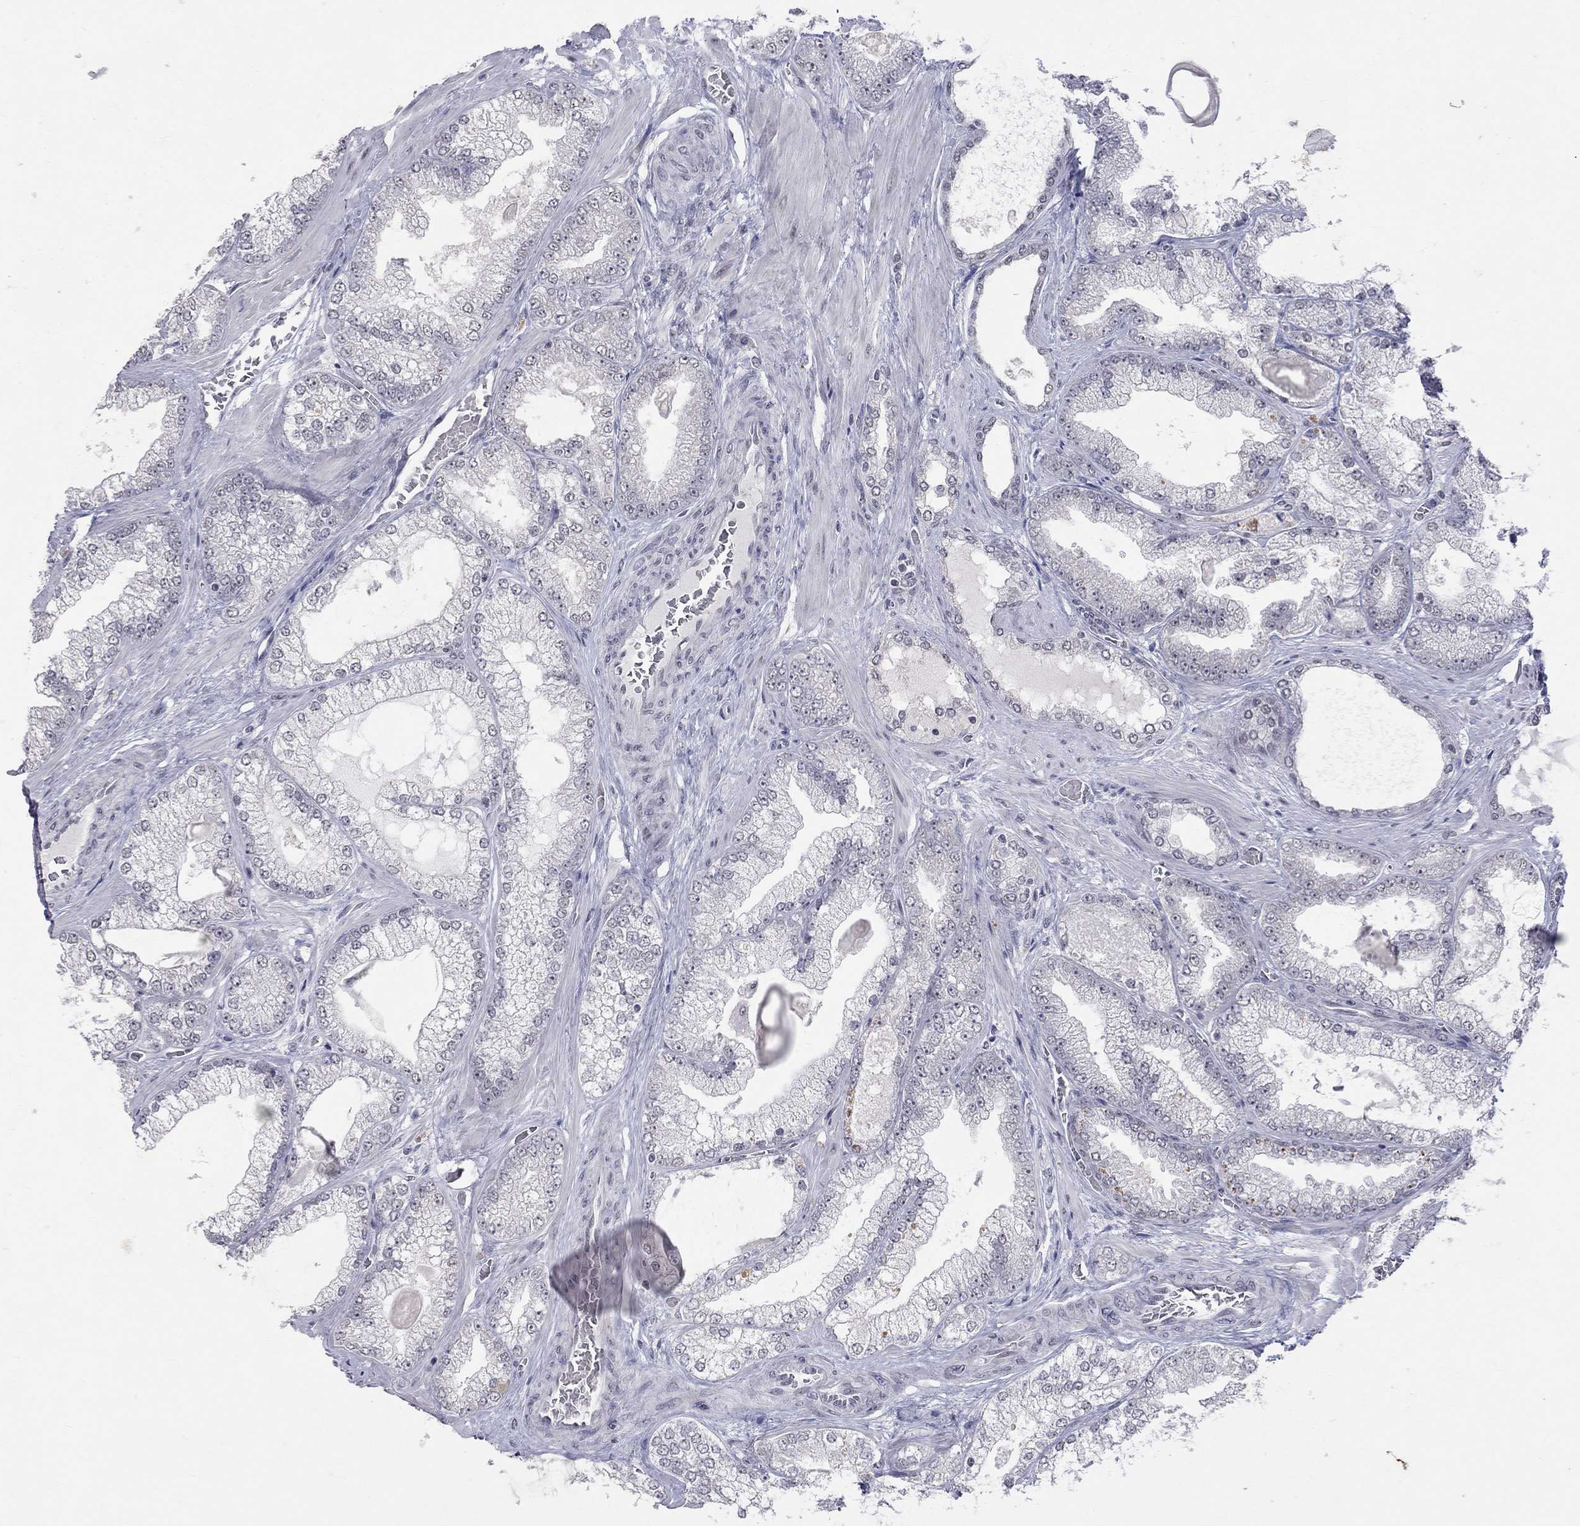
{"staining": {"intensity": "negative", "quantity": "none", "location": "none"}, "tissue": "prostate cancer", "cell_type": "Tumor cells", "image_type": "cancer", "snomed": [{"axis": "morphology", "description": "Adenocarcinoma, Low grade"}, {"axis": "topography", "description": "Prostate"}], "caption": "Human prostate low-grade adenocarcinoma stained for a protein using immunohistochemistry (IHC) exhibits no positivity in tumor cells.", "gene": "TMEM143", "patient": {"sex": "male", "age": 57}}